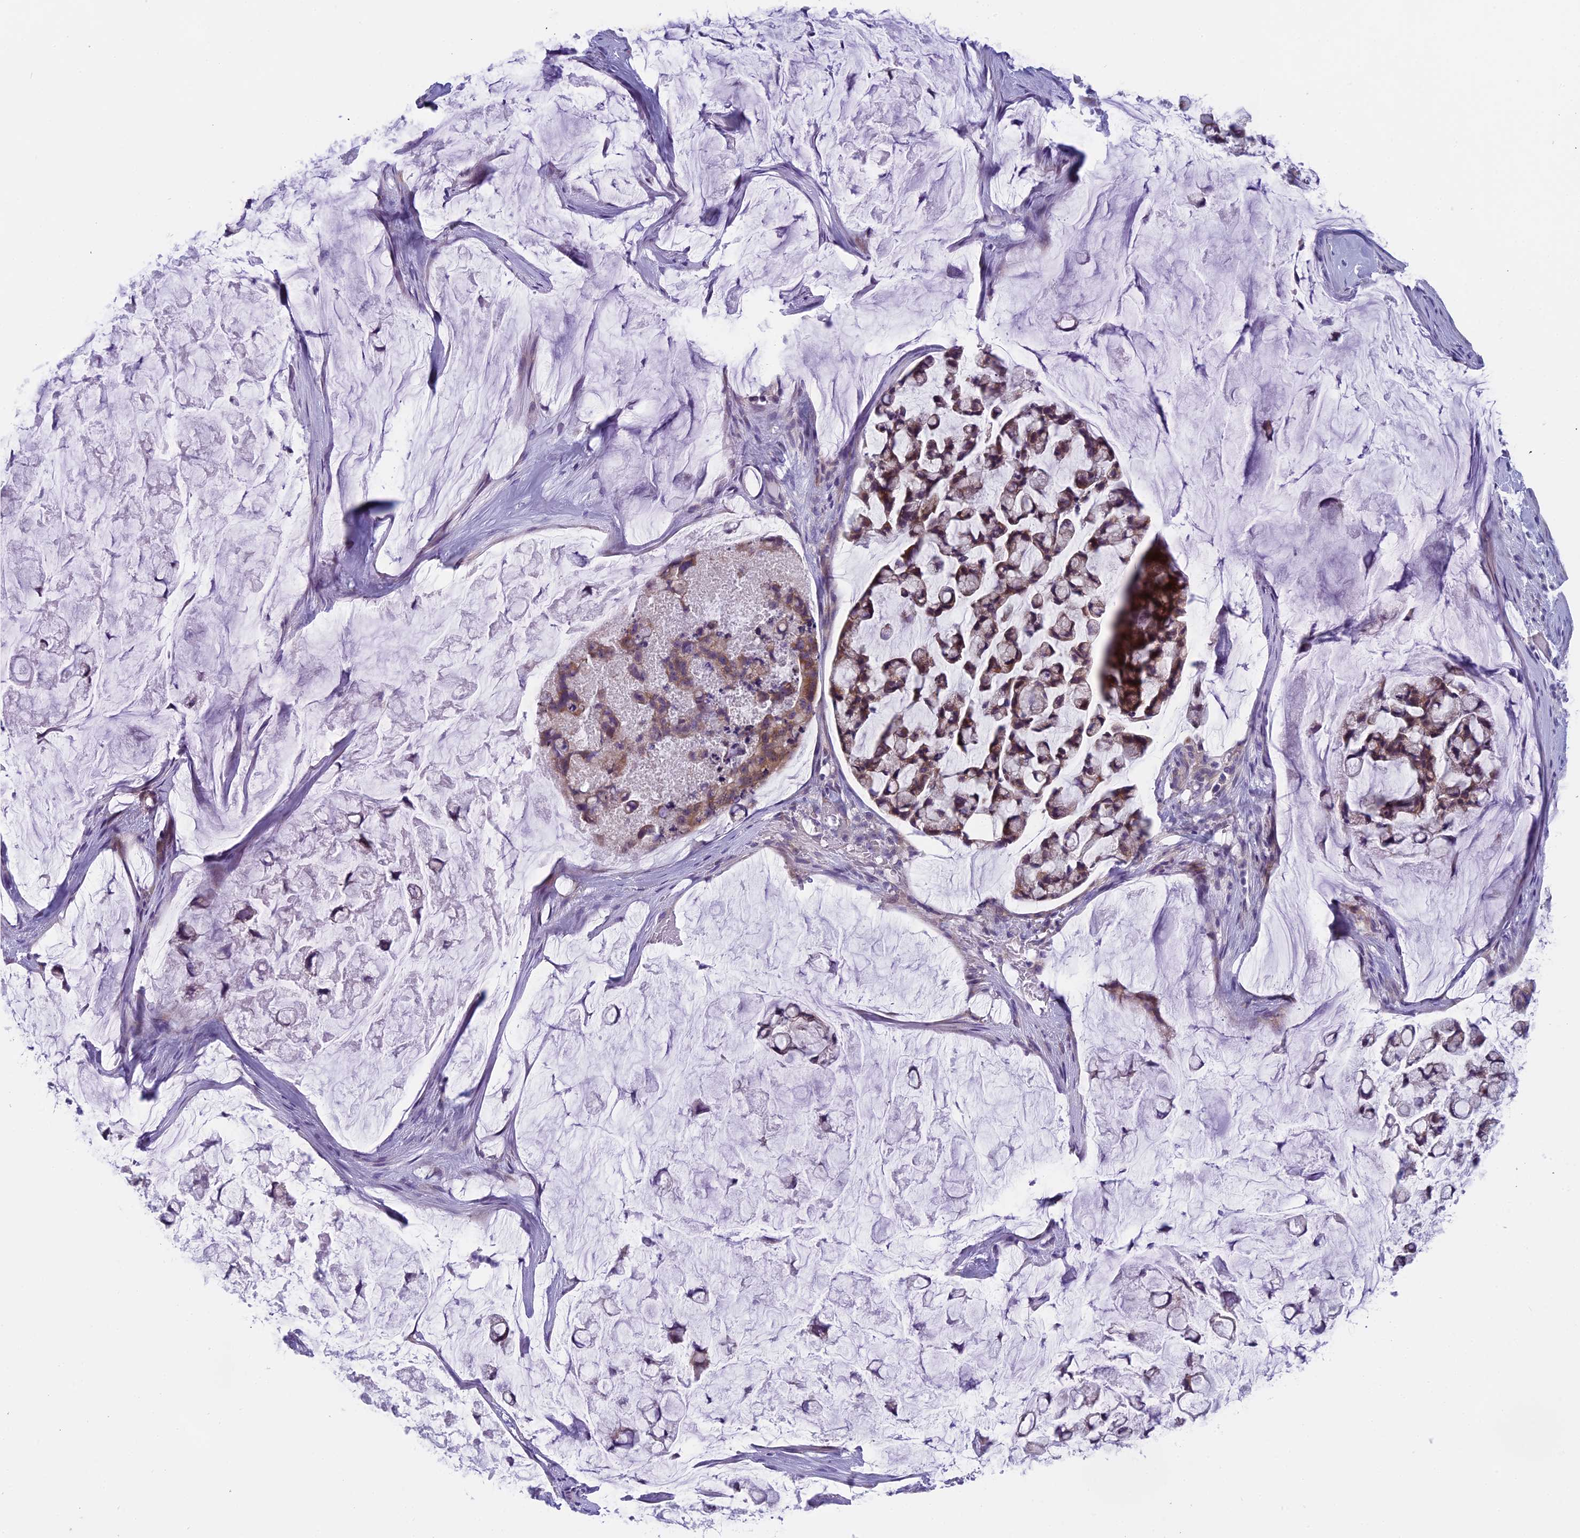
{"staining": {"intensity": "moderate", "quantity": "25%-75%", "location": "cytoplasmic/membranous"}, "tissue": "stomach cancer", "cell_type": "Tumor cells", "image_type": "cancer", "snomed": [{"axis": "morphology", "description": "Adenocarcinoma, NOS"}, {"axis": "topography", "description": "Stomach, lower"}], "caption": "Immunohistochemical staining of human stomach cancer shows medium levels of moderate cytoplasmic/membranous protein expression in approximately 25%-75% of tumor cells. Nuclei are stained in blue.", "gene": "ARHGEF37", "patient": {"sex": "male", "age": 67}}